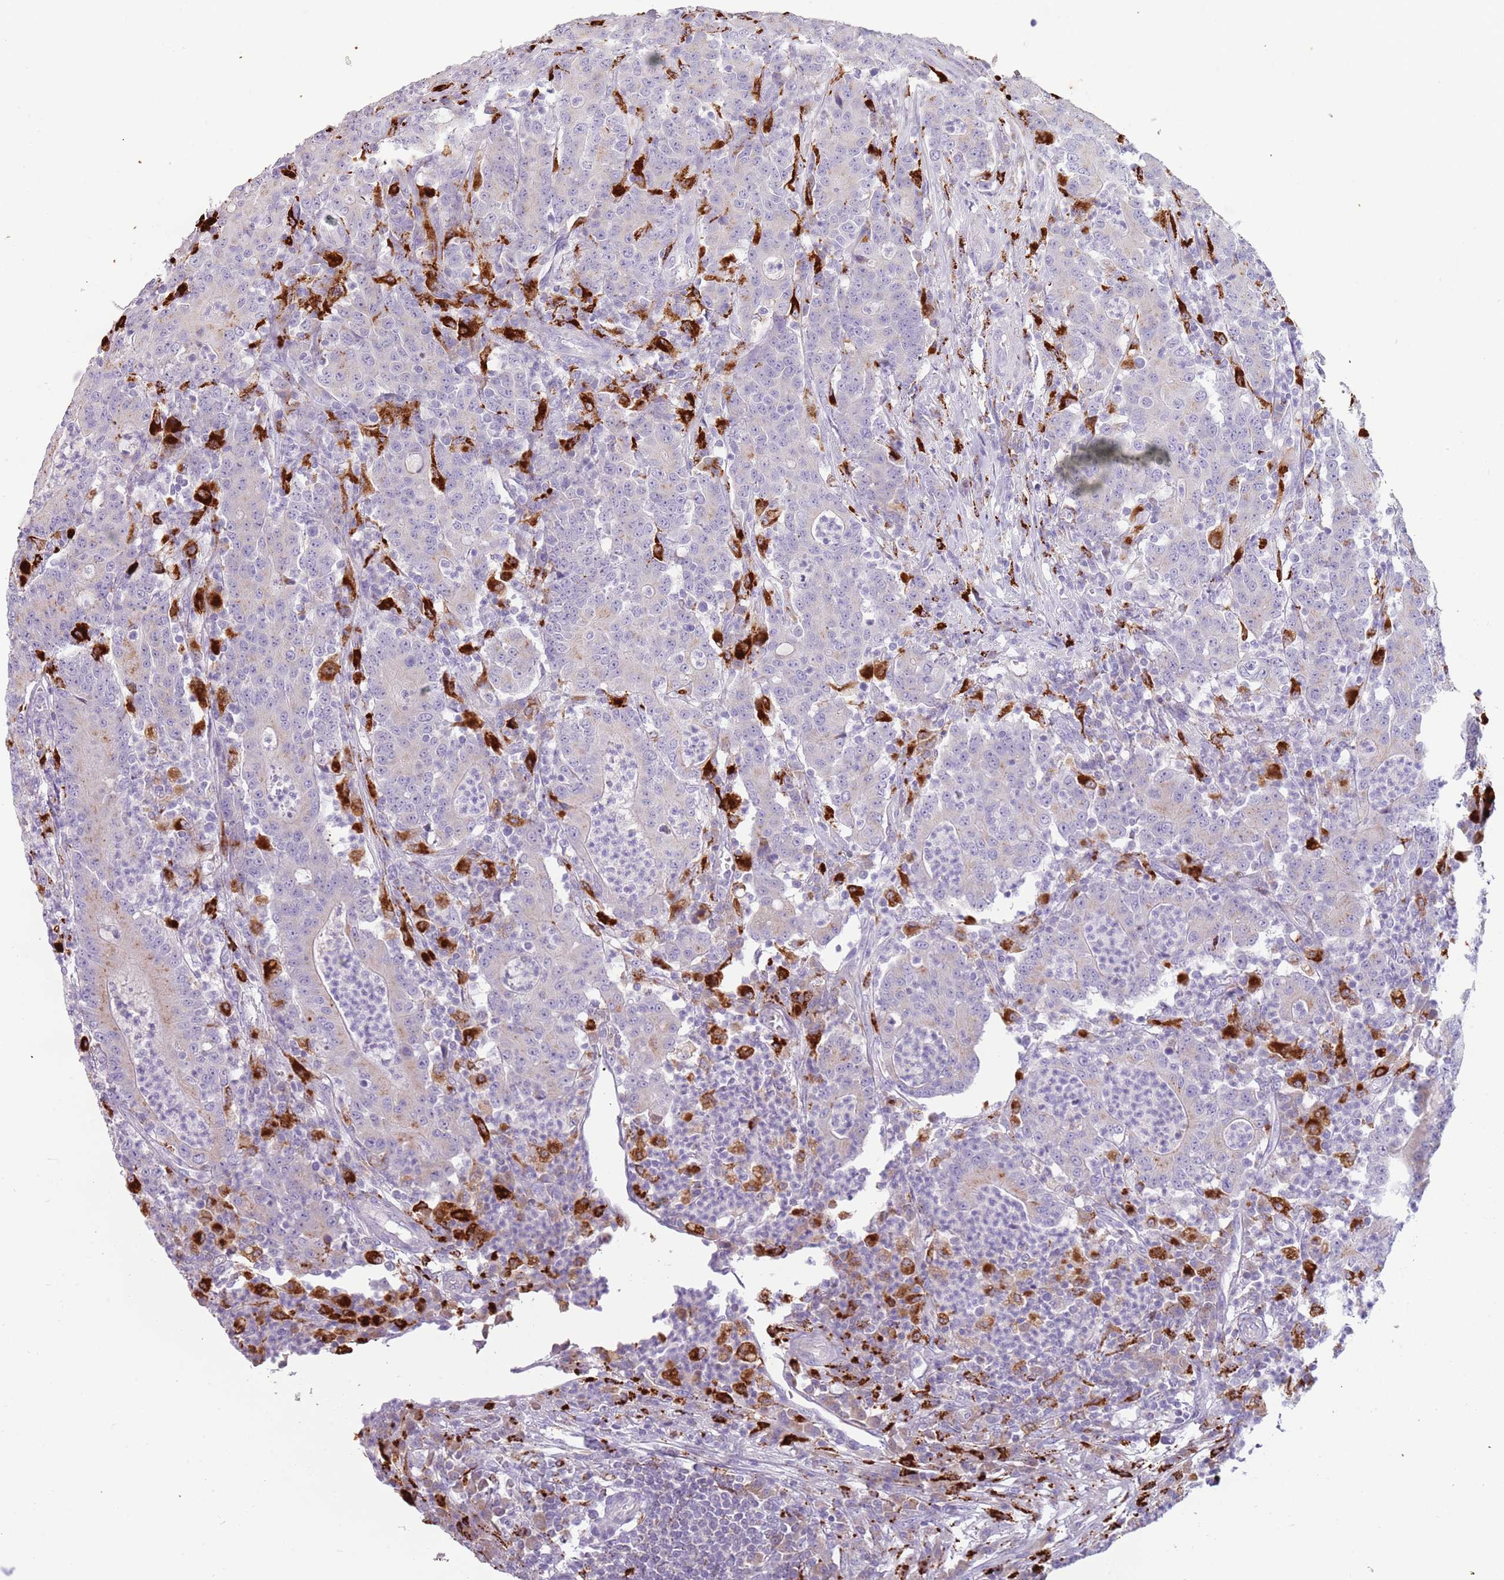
{"staining": {"intensity": "negative", "quantity": "none", "location": "none"}, "tissue": "colorectal cancer", "cell_type": "Tumor cells", "image_type": "cancer", "snomed": [{"axis": "morphology", "description": "Adenocarcinoma, NOS"}, {"axis": "topography", "description": "Colon"}], "caption": "The immunohistochemistry micrograph has no significant staining in tumor cells of colorectal cancer (adenocarcinoma) tissue.", "gene": "NWD2", "patient": {"sex": "male", "age": 83}}